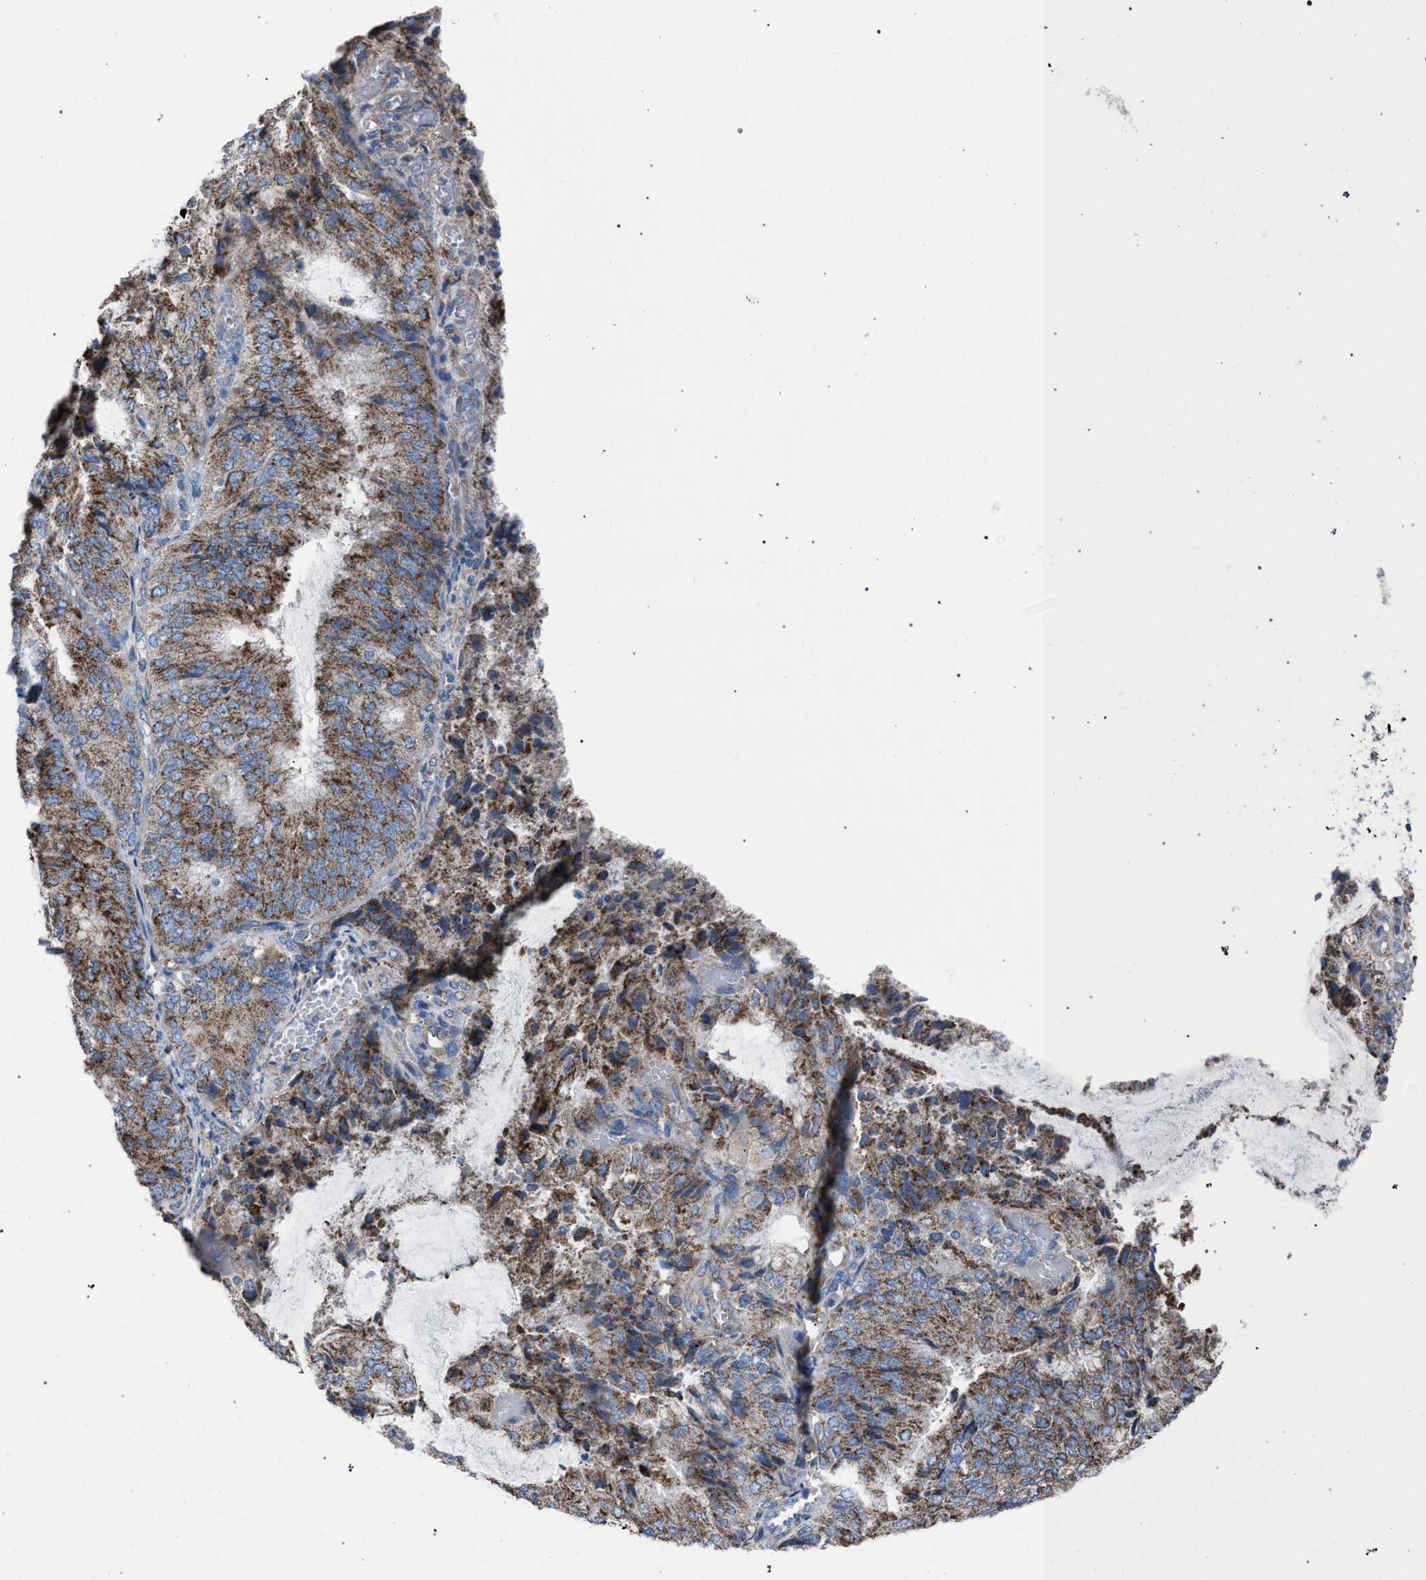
{"staining": {"intensity": "moderate", "quantity": ">75%", "location": "cytoplasmic/membranous"}, "tissue": "endometrial cancer", "cell_type": "Tumor cells", "image_type": "cancer", "snomed": [{"axis": "morphology", "description": "Adenocarcinoma, NOS"}, {"axis": "topography", "description": "Endometrium"}], "caption": "Tumor cells exhibit medium levels of moderate cytoplasmic/membranous positivity in approximately >75% of cells in adenocarcinoma (endometrial).", "gene": "HSD17B4", "patient": {"sex": "female", "age": 81}}